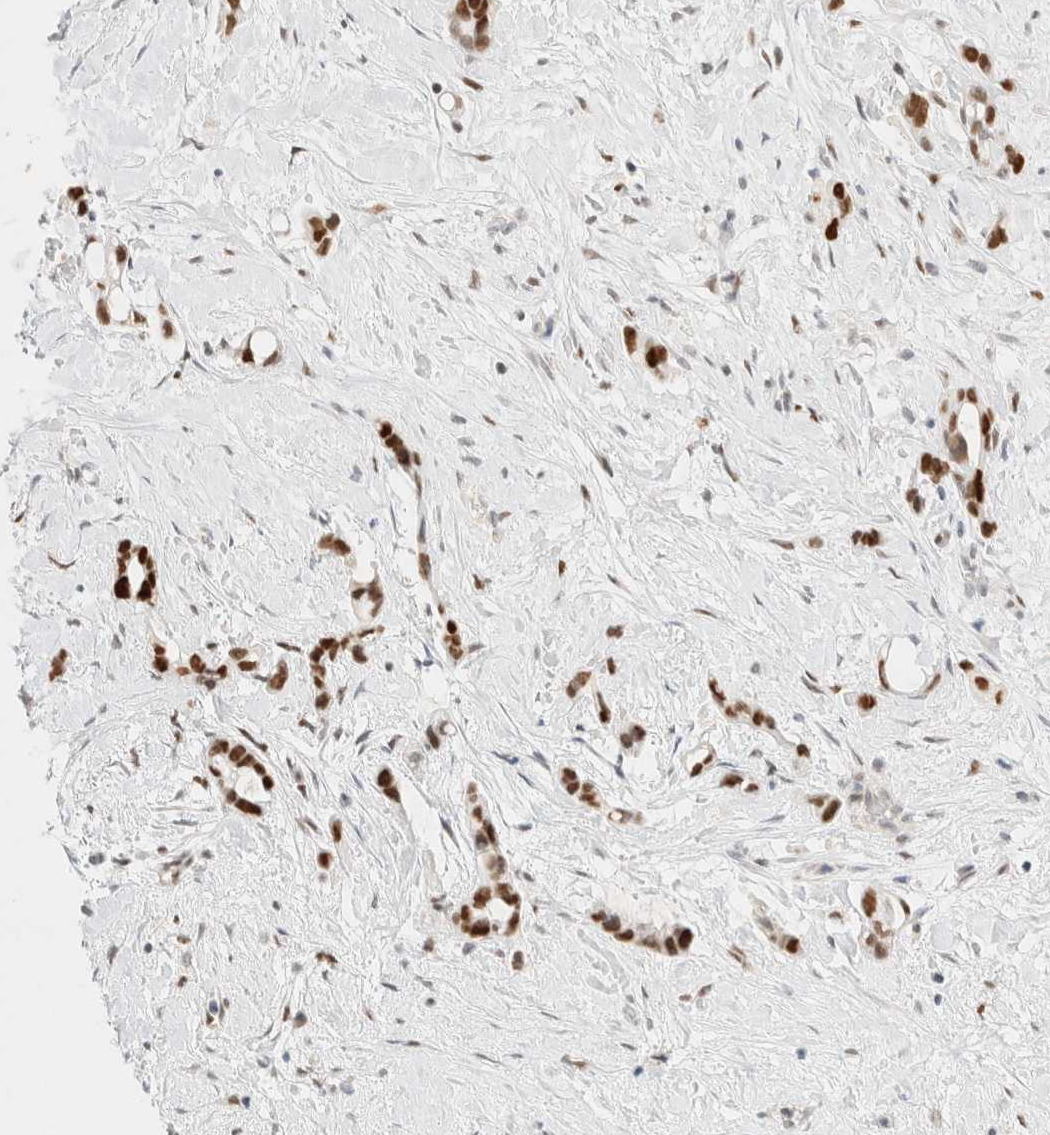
{"staining": {"intensity": "strong", "quantity": ">75%", "location": "nuclear"}, "tissue": "liver cancer", "cell_type": "Tumor cells", "image_type": "cancer", "snomed": [{"axis": "morphology", "description": "Cholangiocarcinoma"}, {"axis": "topography", "description": "Liver"}], "caption": "Immunohistochemical staining of human liver cancer (cholangiocarcinoma) reveals high levels of strong nuclear protein positivity in approximately >75% of tumor cells. The protein is shown in brown color, while the nuclei are stained blue.", "gene": "DDB2", "patient": {"sex": "female", "age": 65}}